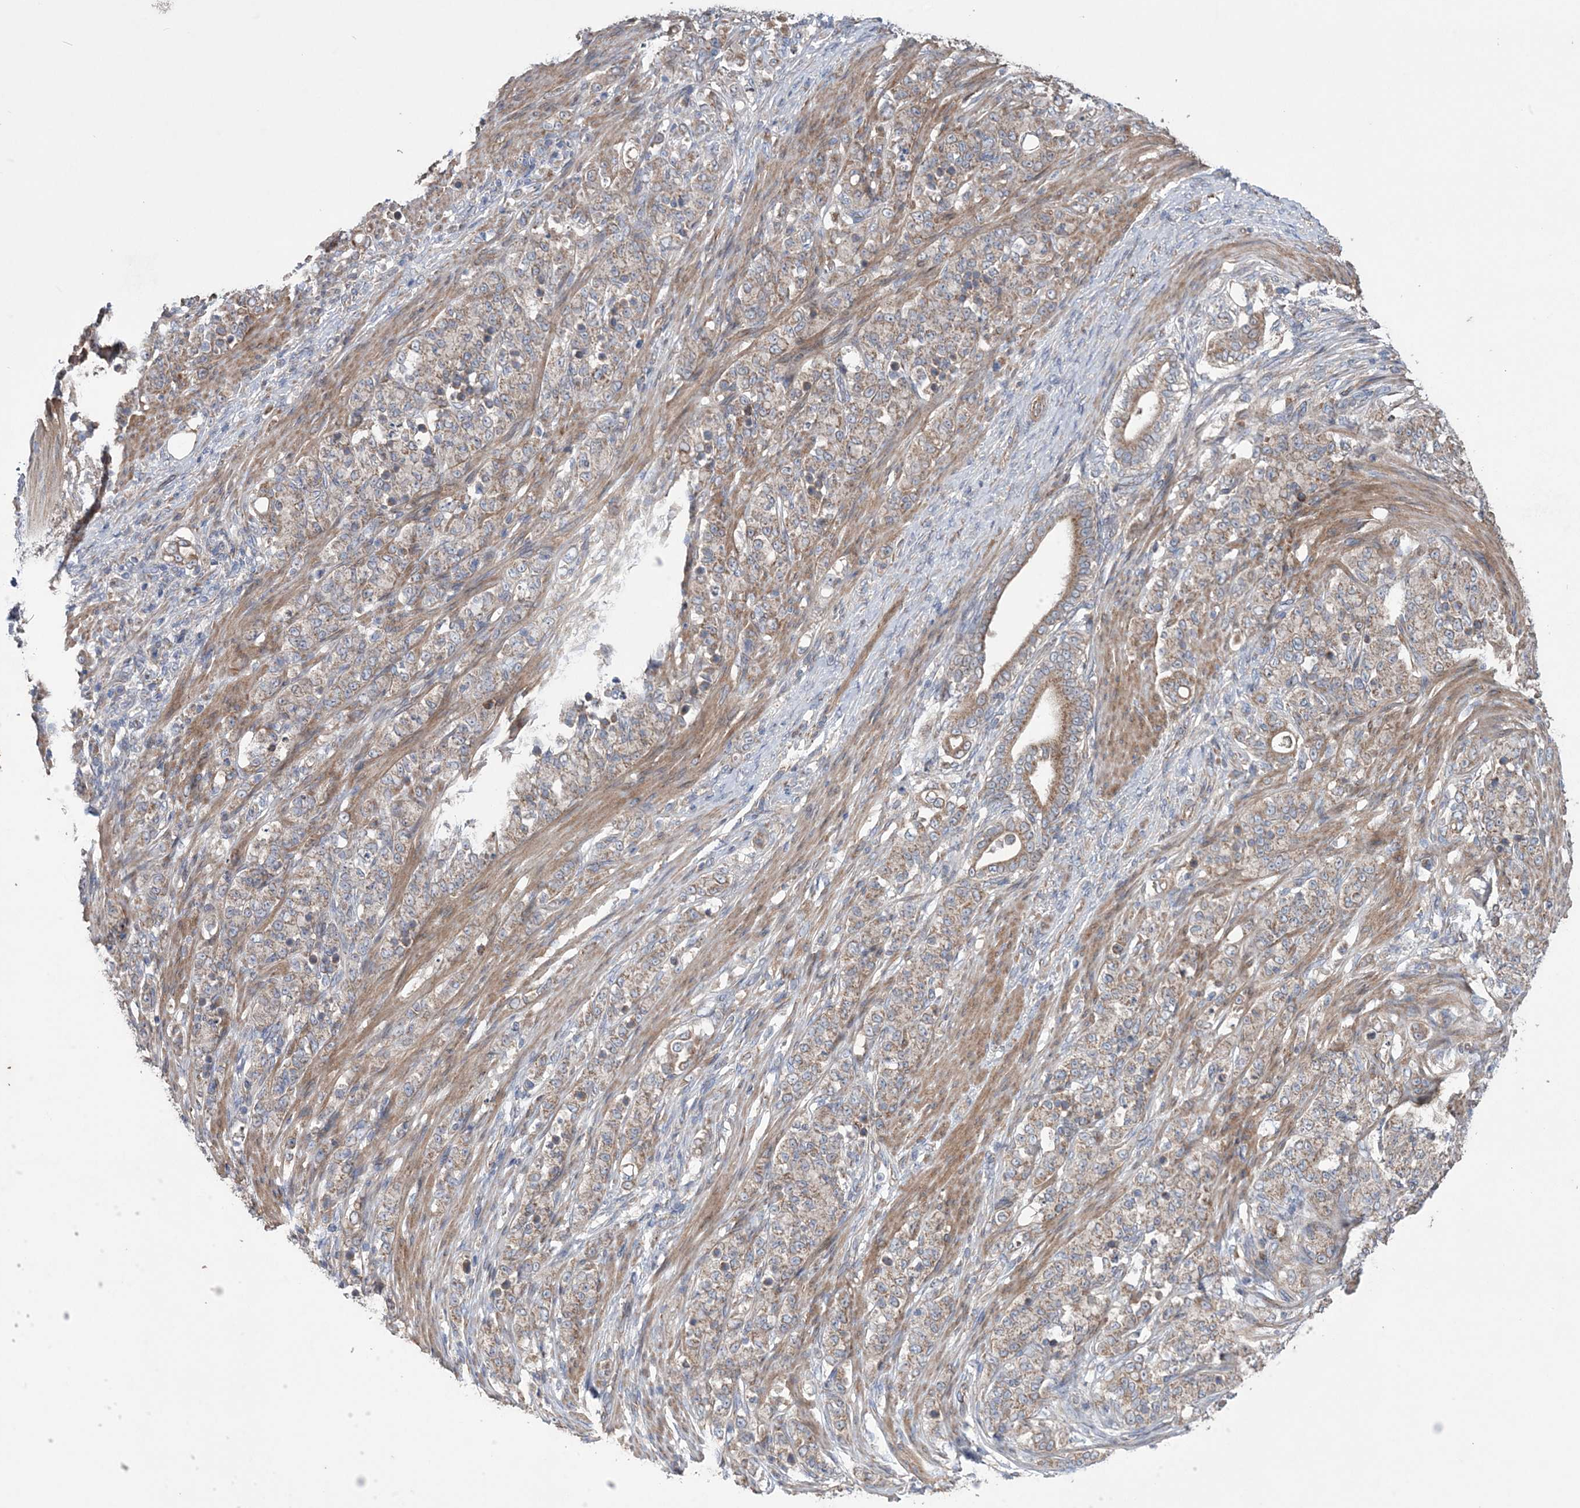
{"staining": {"intensity": "weak", "quantity": ">75%", "location": "cytoplasmic/membranous"}, "tissue": "stomach cancer", "cell_type": "Tumor cells", "image_type": "cancer", "snomed": [{"axis": "morphology", "description": "Adenocarcinoma, NOS"}, {"axis": "topography", "description": "Stomach"}], "caption": "Protein staining by immunohistochemistry (IHC) exhibits weak cytoplasmic/membranous staining in about >75% of tumor cells in stomach cancer.", "gene": "MTRF1L", "patient": {"sex": "female", "age": 79}}